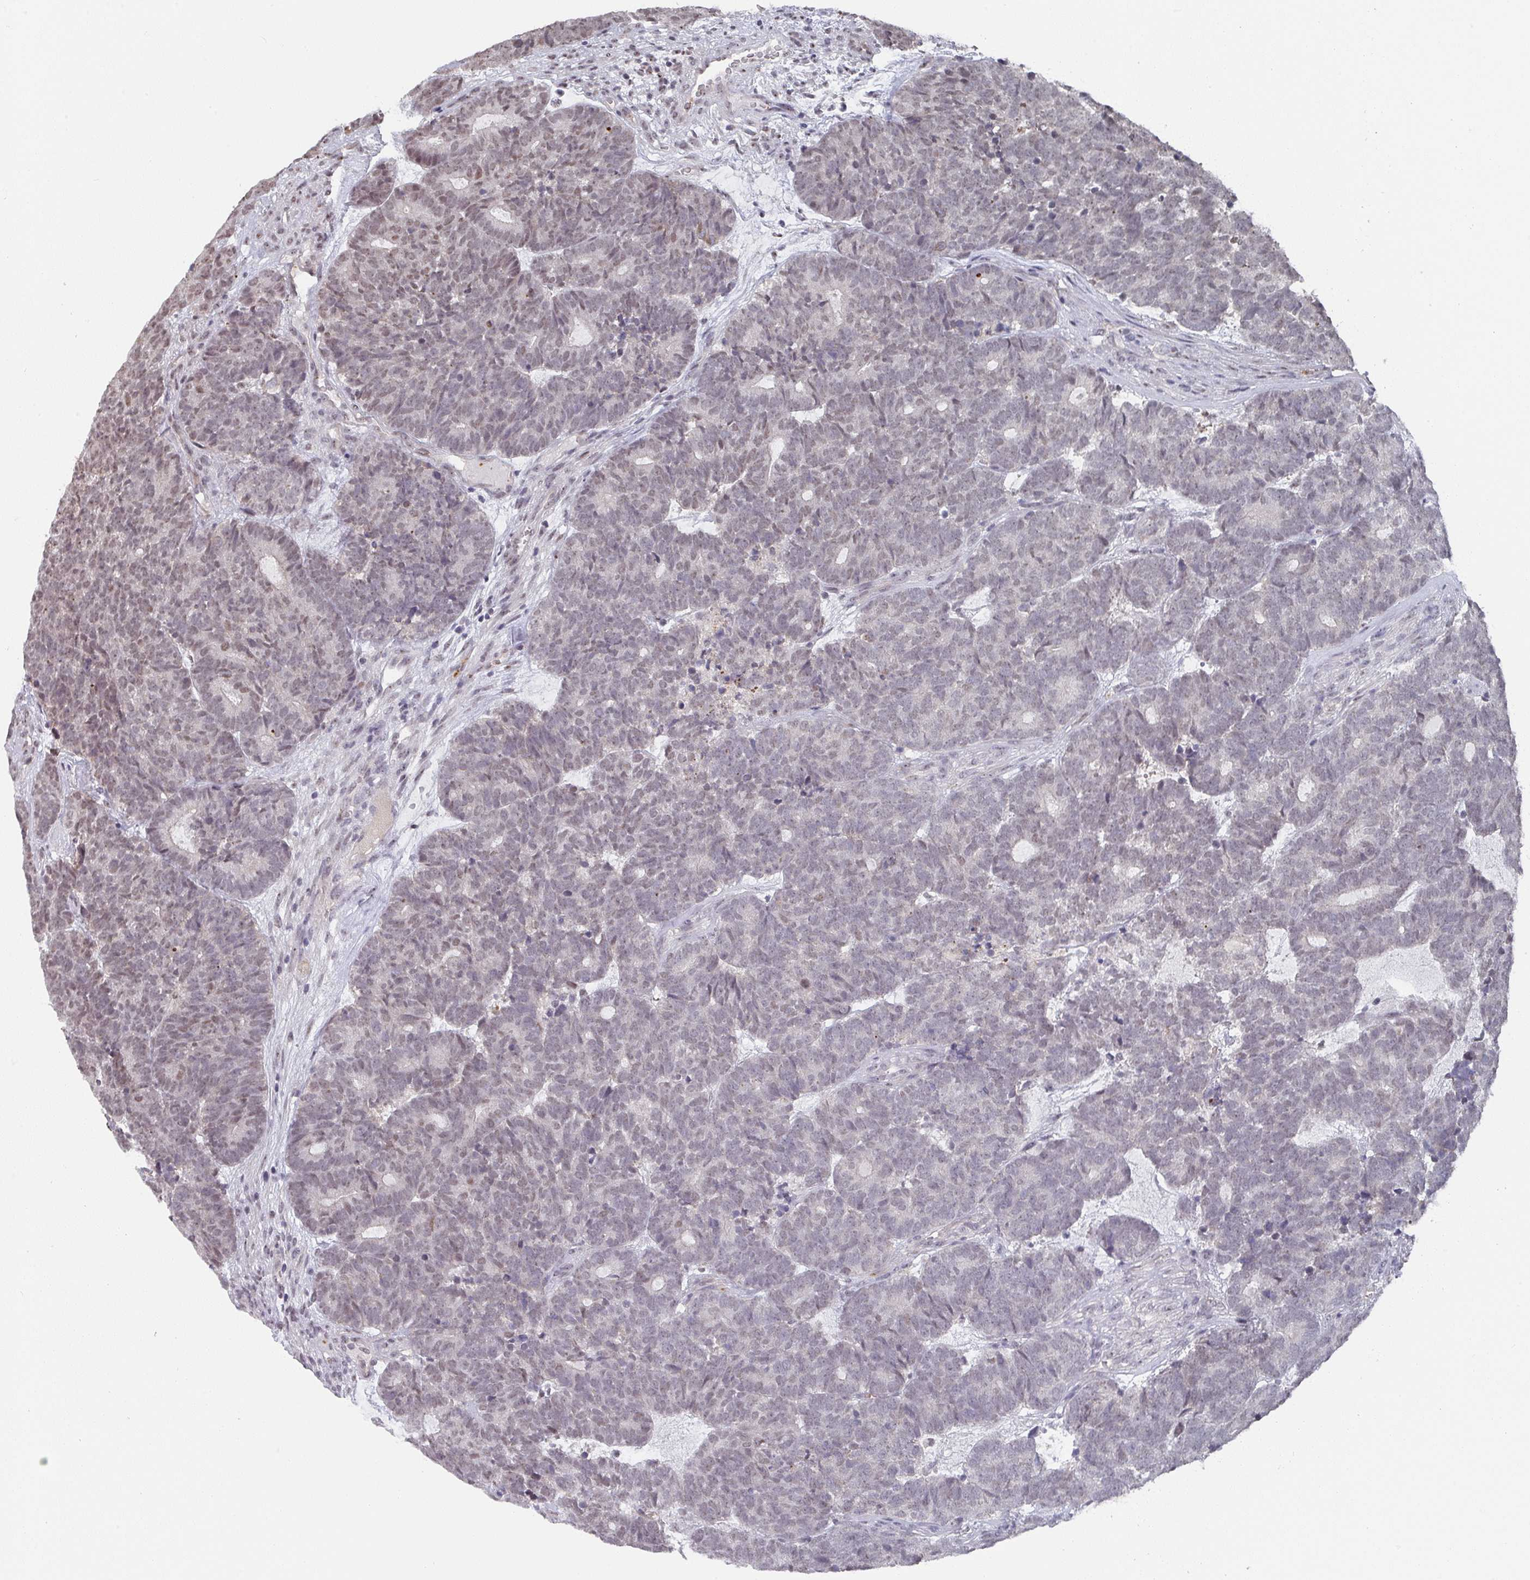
{"staining": {"intensity": "weak", "quantity": "25%-75%", "location": "nuclear"}, "tissue": "head and neck cancer", "cell_type": "Tumor cells", "image_type": "cancer", "snomed": [{"axis": "morphology", "description": "Adenocarcinoma, NOS"}, {"axis": "topography", "description": "Head-Neck"}], "caption": "Immunohistochemistry (IHC) (DAB) staining of human head and neck adenocarcinoma exhibits weak nuclear protein positivity in about 25%-75% of tumor cells. The protein is shown in brown color, while the nuclei are stained blue.", "gene": "ZNF654", "patient": {"sex": "female", "age": 81}}